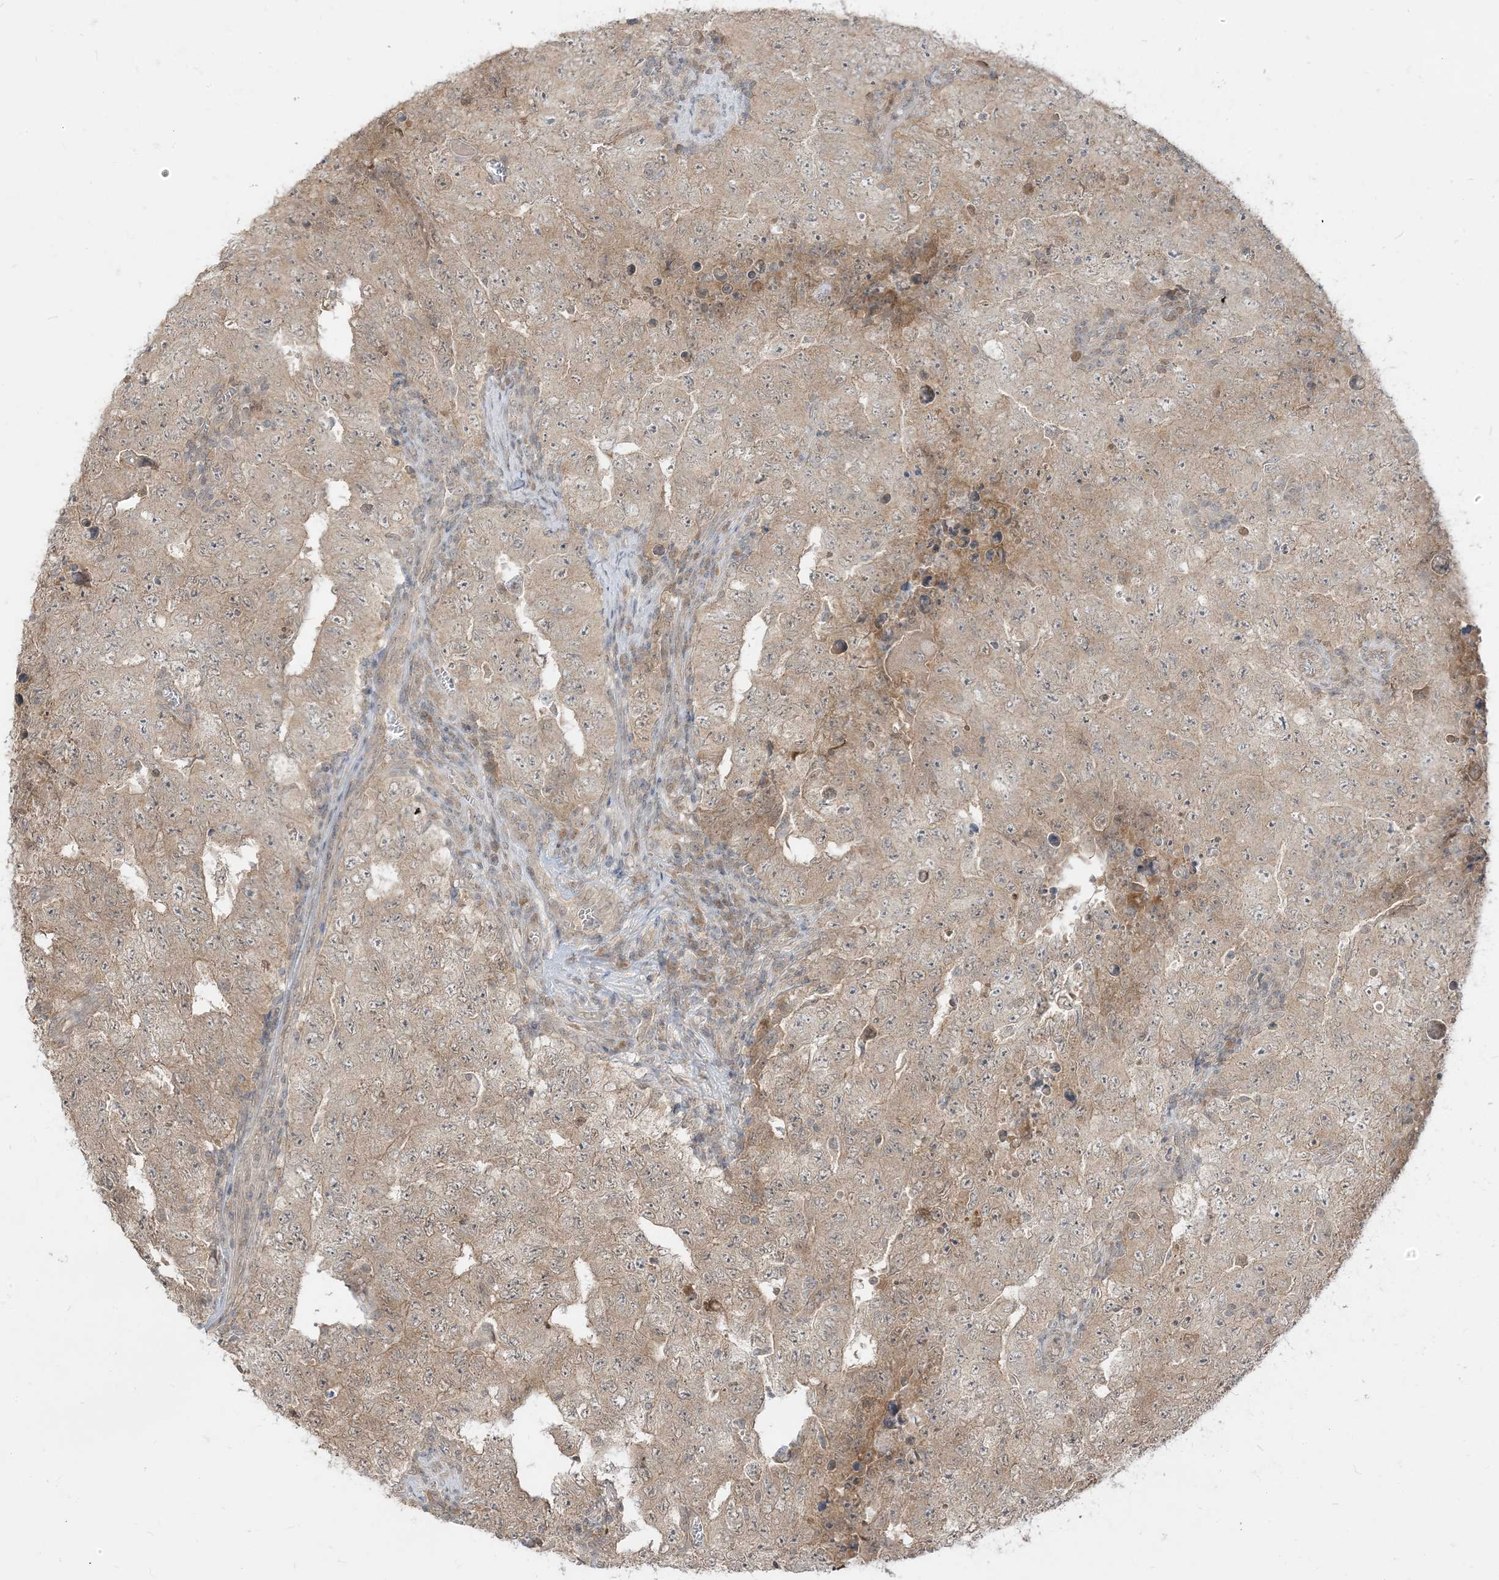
{"staining": {"intensity": "weak", "quantity": "25%-75%", "location": "cytoplasmic/membranous"}, "tissue": "testis cancer", "cell_type": "Tumor cells", "image_type": "cancer", "snomed": [{"axis": "morphology", "description": "Carcinoma, Embryonal, NOS"}, {"axis": "topography", "description": "Testis"}], "caption": "Protein expression analysis of embryonal carcinoma (testis) exhibits weak cytoplasmic/membranous expression in about 25%-75% of tumor cells. Immunohistochemistry (ihc) stains the protein in brown and the nuclei are stained blue.", "gene": "TBCC", "patient": {"sex": "male", "age": 26}}